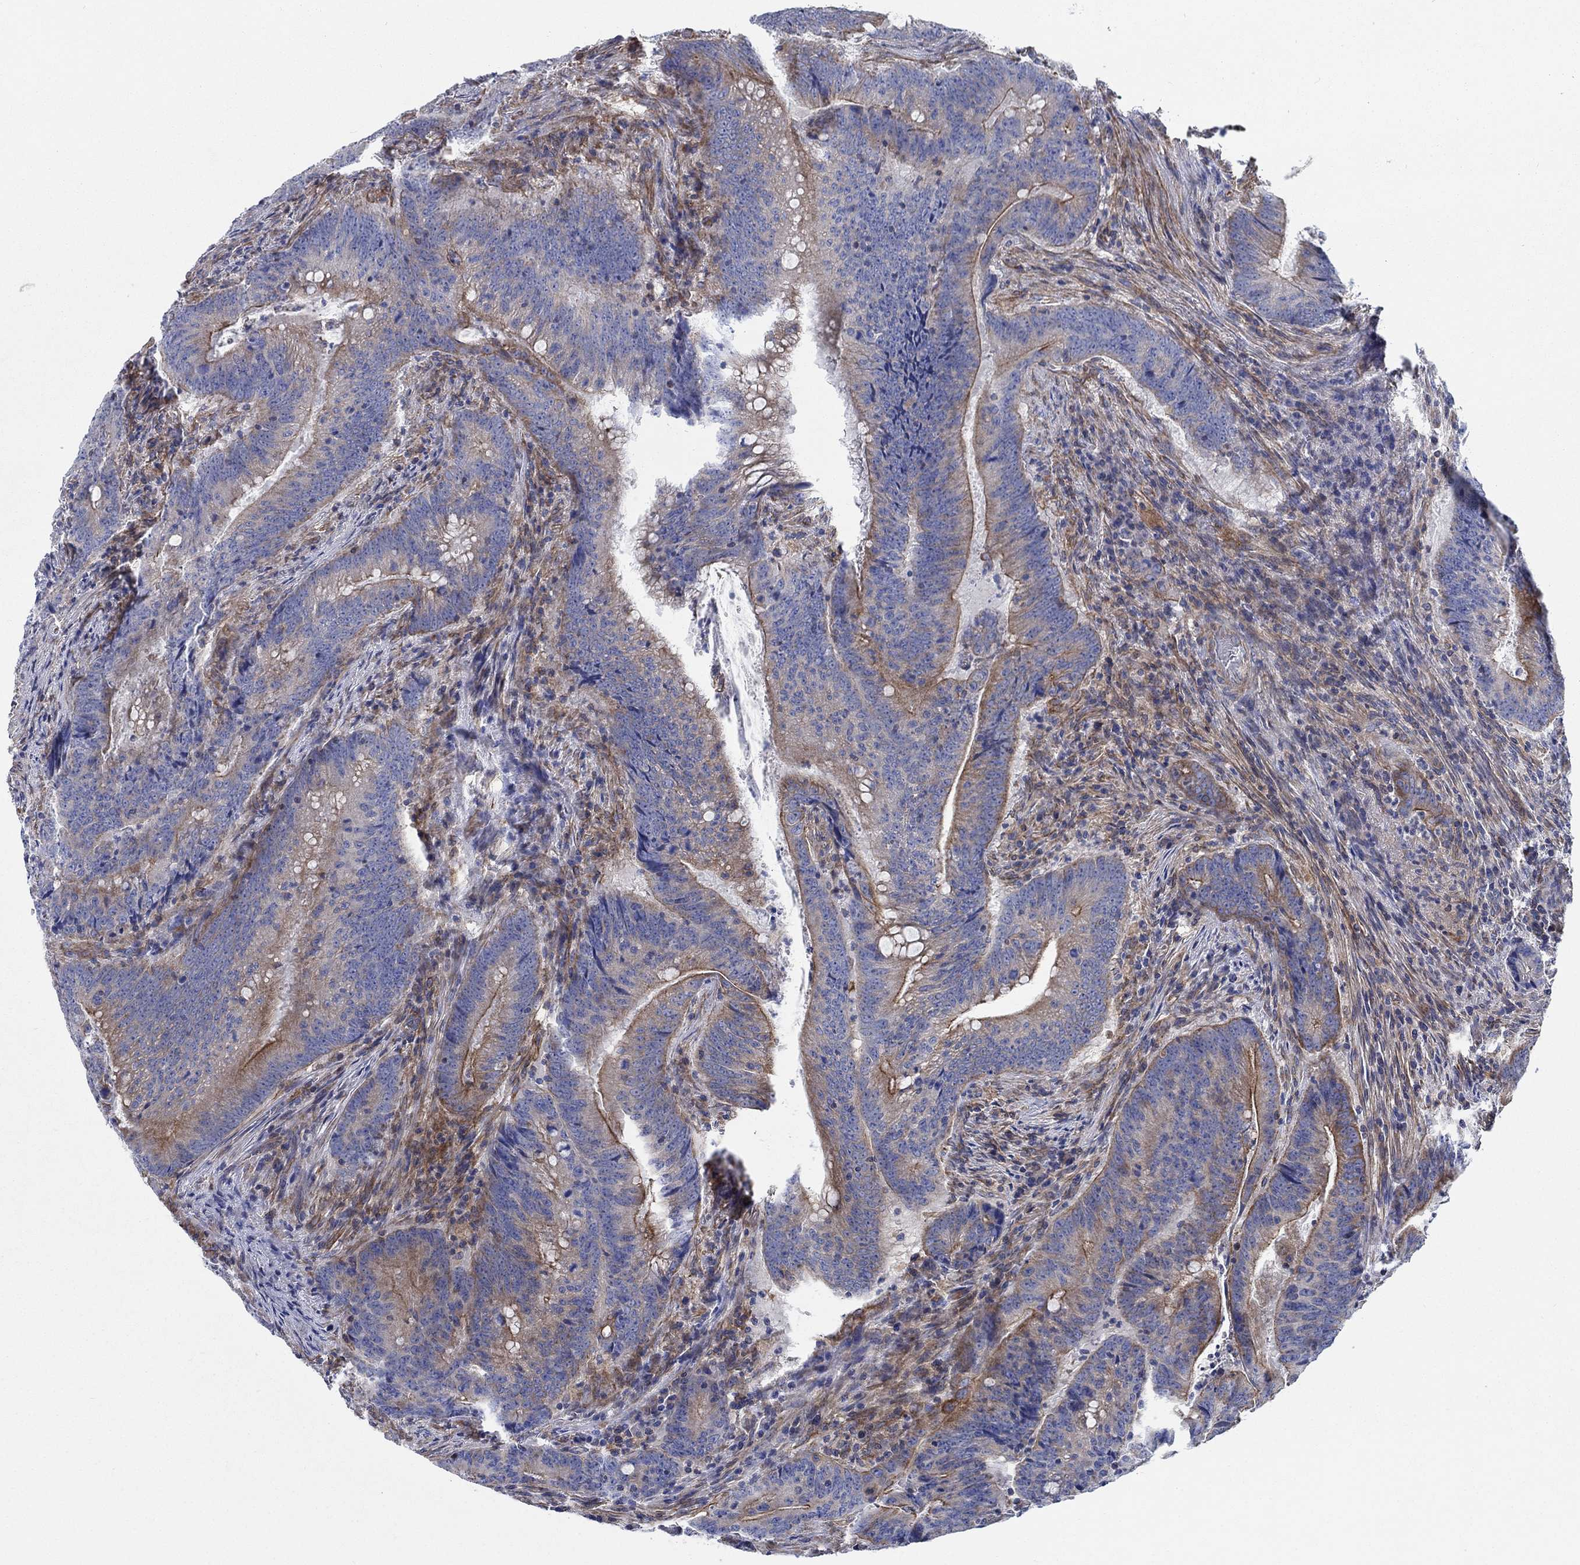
{"staining": {"intensity": "strong", "quantity": "25%-75%", "location": "cytoplasmic/membranous"}, "tissue": "colorectal cancer", "cell_type": "Tumor cells", "image_type": "cancer", "snomed": [{"axis": "morphology", "description": "Adenocarcinoma, NOS"}, {"axis": "topography", "description": "Colon"}], "caption": "Colorectal cancer (adenocarcinoma) was stained to show a protein in brown. There is high levels of strong cytoplasmic/membranous positivity in about 25%-75% of tumor cells.", "gene": "FMN1", "patient": {"sex": "female", "age": 87}}